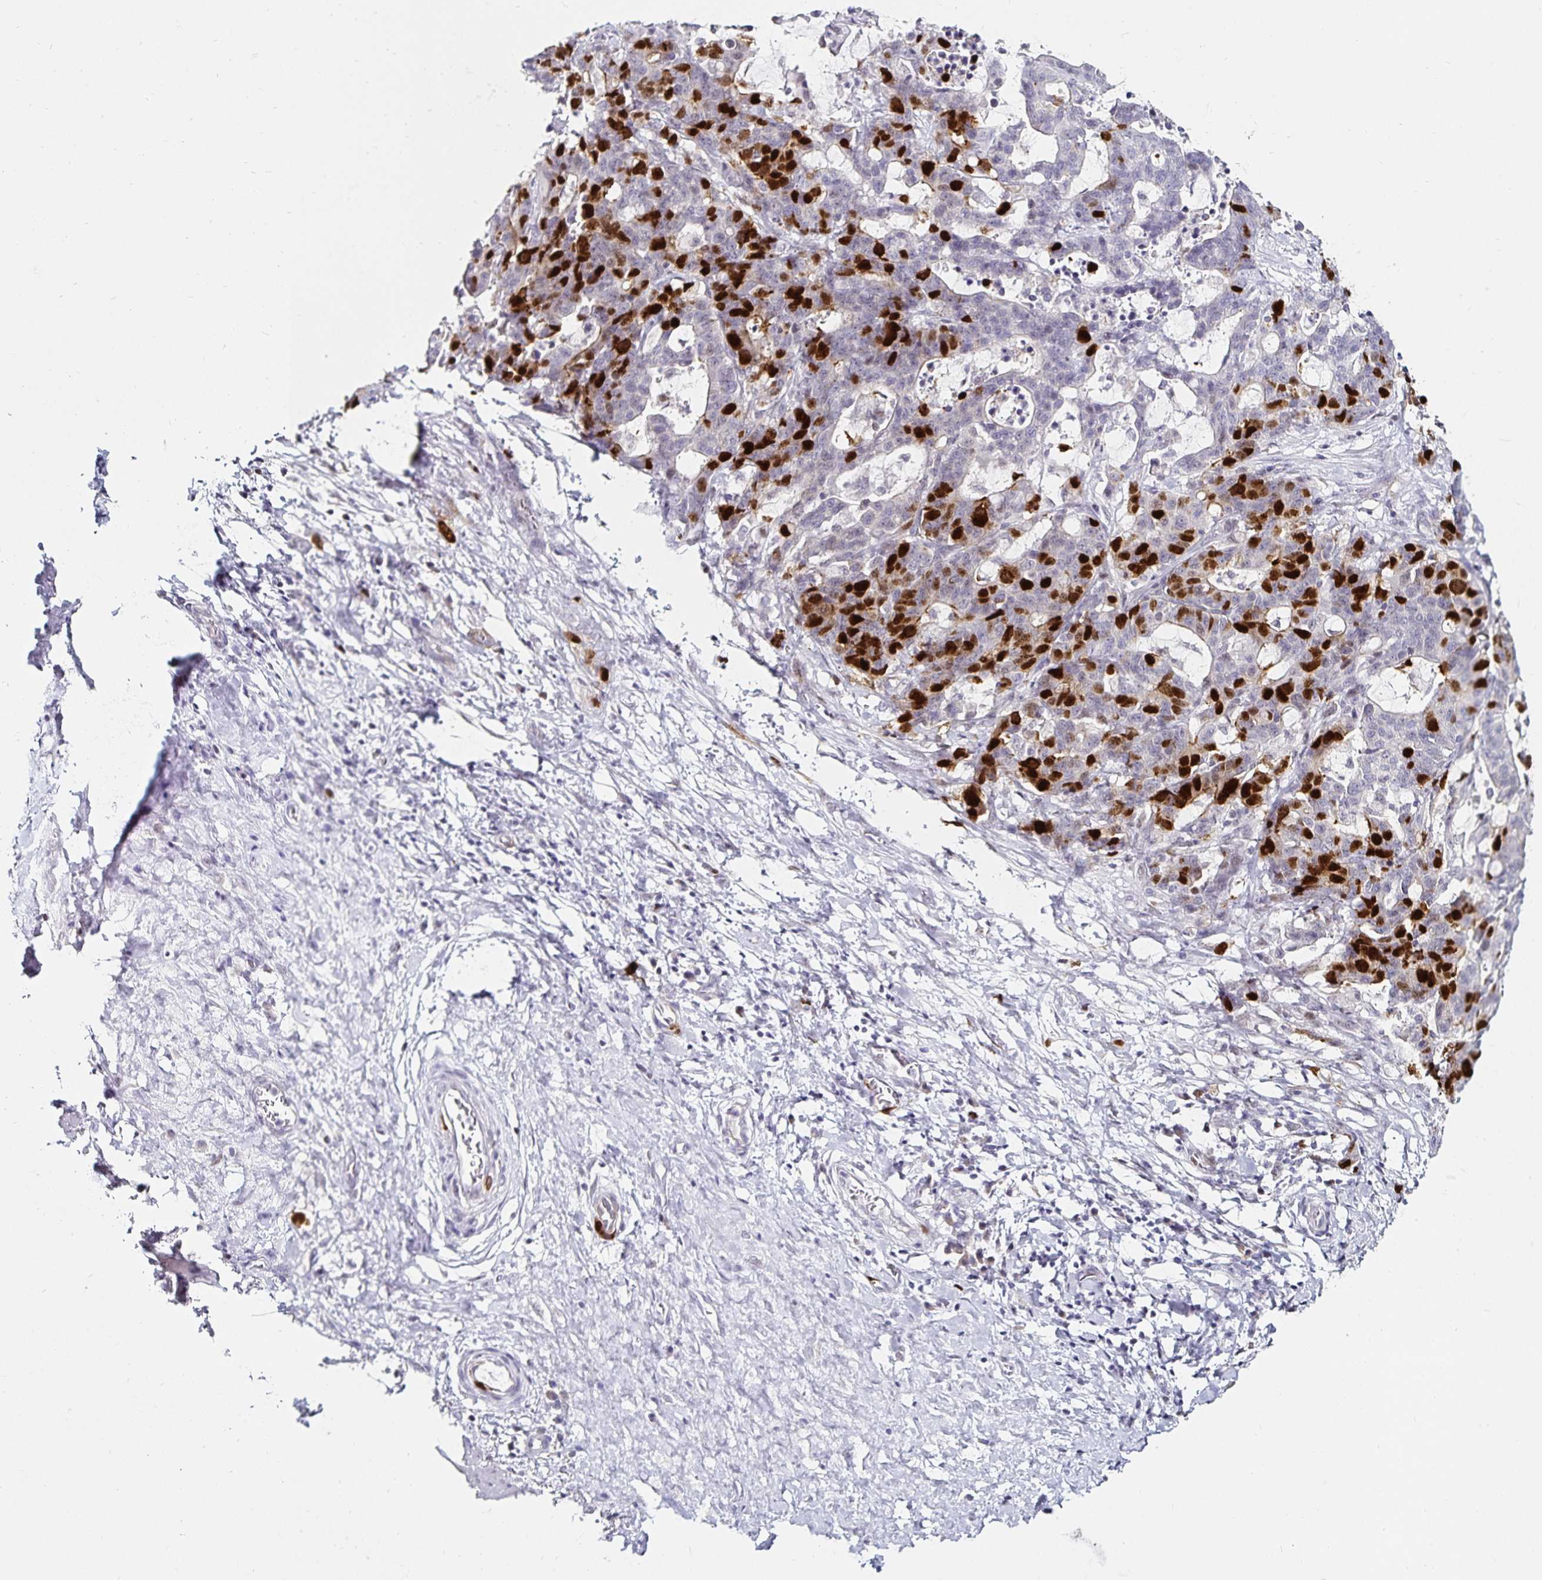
{"staining": {"intensity": "strong", "quantity": "25%-75%", "location": "nuclear"}, "tissue": "stomach cancer", "cell_type": "Tumor cells", "image_type": "cancer", "snomed": [{"axis": "morphology", "description": "Normal tissue, NOS"}, {"axis": "morphology", "description": "Adenocarcinoma, NOS"}, {"axis": "topography", "description": "Stomach"}], "caption": "The histopathology image exhibits staining of stomach cancer (adenocarcinoma), revealing strong nuclear protein positivity (brown color) within tumor cells.", "gene": "ANLN", "patient": {"sex": "female", "age": 64}}